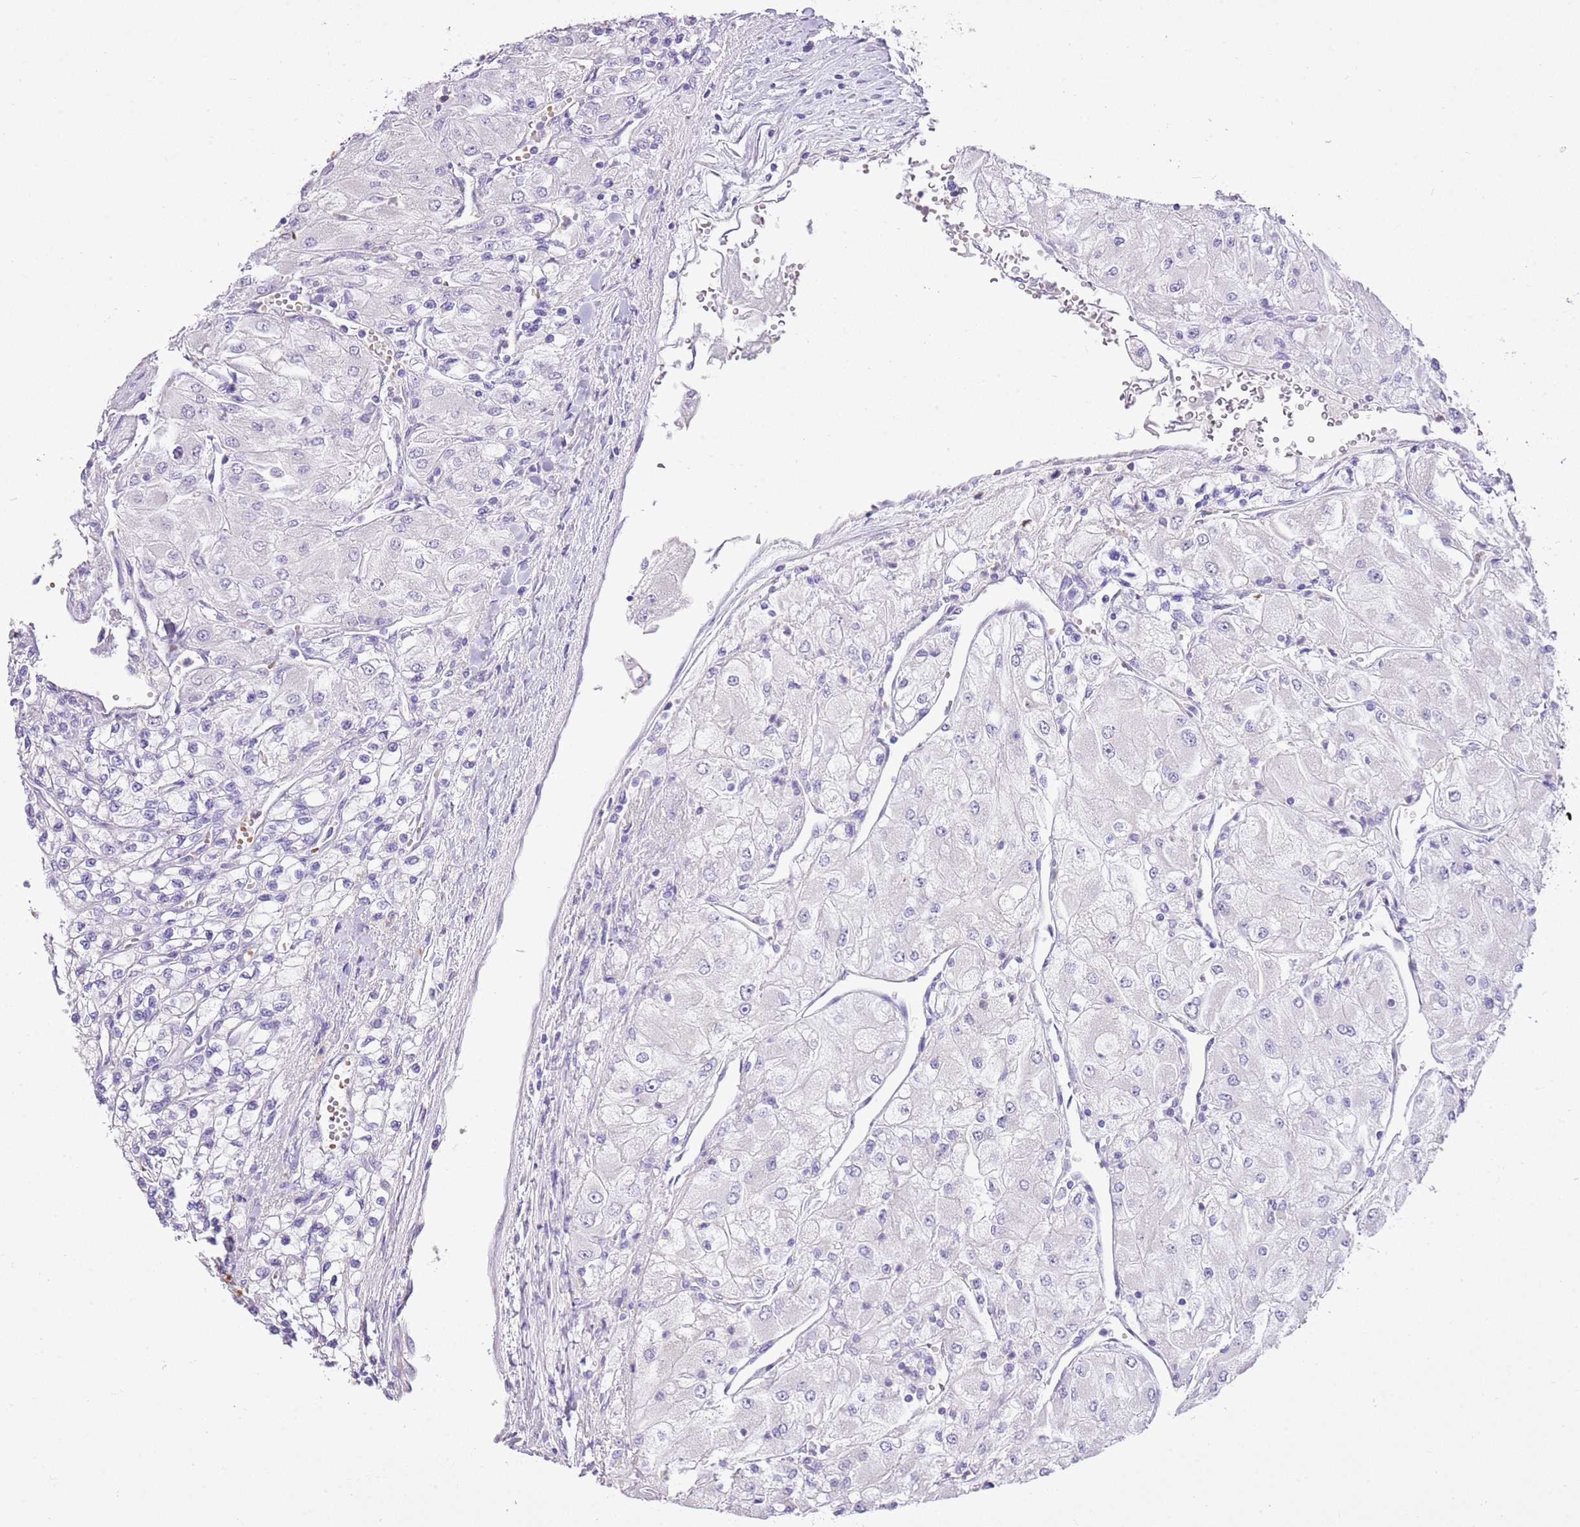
{"staining": {"intensity": "negative", "quantity": "none", "location": "none"}, "tissue": "renal cancer", "cell_type": "Tumor cells", "image_type": "cancer", "snomed": [{"axis": "morphology", "description": "Adenocarcinoma, NOS"}, {"axis": "topography", "description": "Kidney"}], "caption": "Immunohistochemistry image of neoplastic tissue: human renal cancer stained with DAB (3,3'-diaminobenzidine) reveals no significant protein positivity in tumor cells.", "gene": "XPO7", "patient": {"sex": "male", "age": 80}}